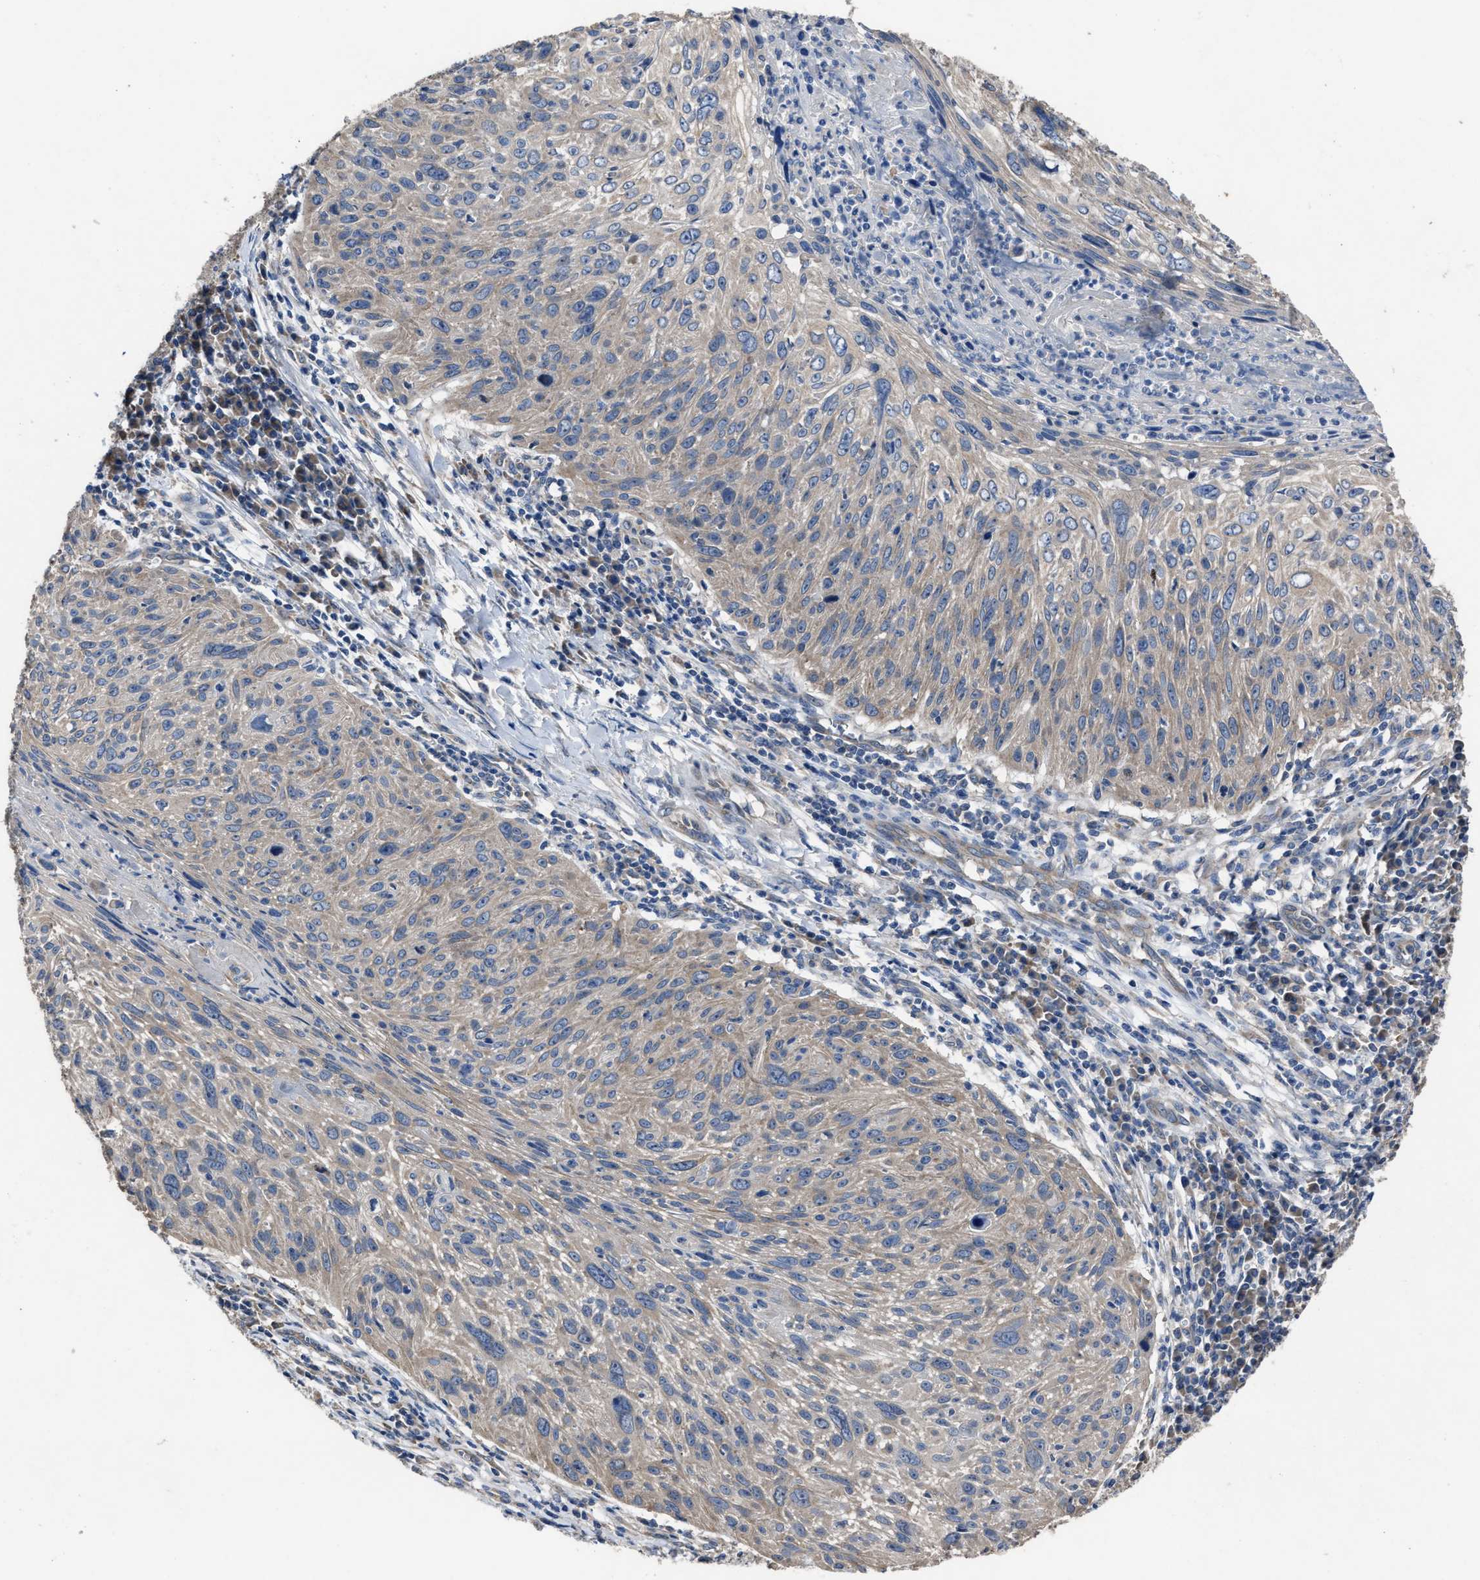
{"staining": {"intensity": "weak", "quantity": "25%-75%", "location": "cytoplasmic/membranous"}, "tissue": "cervical cancer", "cell_type": "Tumor cells", "image_type": "cancer", "snomed": [{"axis": "morphology", "description": "Squamous cell carcinoma, NOS"}, {"axis": "topography", "description": "Cervix"}], "caption": "The image displays staining of squamous cell carcinoma (cervical), revealing weak cytoplasmic/membranous protein staining (brown color) within tumor cells. The staining was performed using DAB to visualize the protein expression in brown, while the nuclei were stained in blue with hematoxylin (Magnification: 20x).", "gene": "UPF1", "patient": {"sex": "female", "age": 51}}